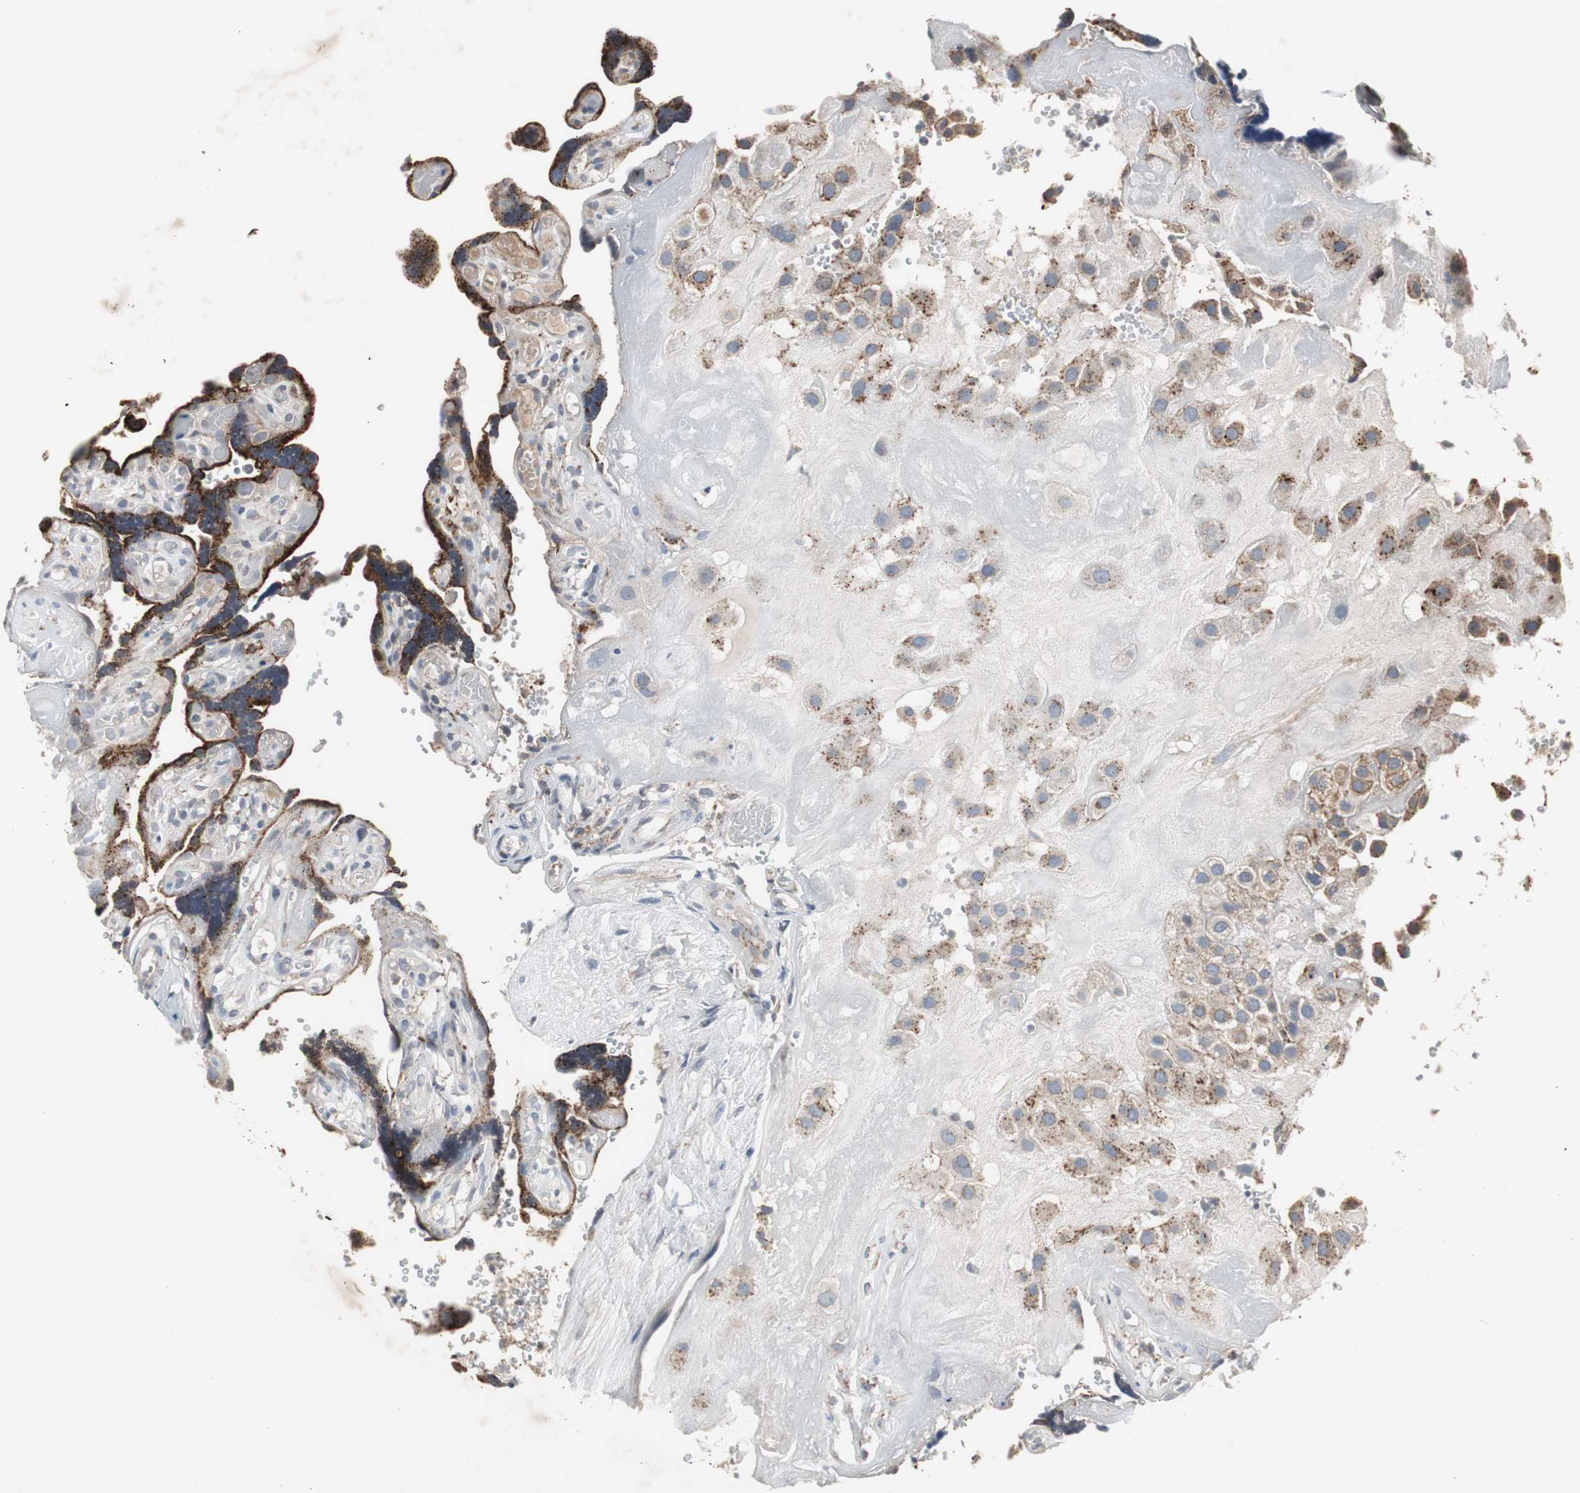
{"staining": {"intensity": "moderate", "quantity": ">75%", "location": "cytoplasmic/membranous"}, "tissue": "placenta", "cell_type": "Decidual cells", "image_type": "normal", "snomed": [{"axis": "morphology", "description": "Normal tissue, NOS"}, {"axis": "topography", "description": "Placenta"}], "caption": "The immunohistochemical stain labels moderate cytoplasmic/membranous expression in decidual cells of benign placenta. (IHC, brightfield microscopy, high magnification).", "gene": "GBA1", "patient": {"sex": "female", "age": 30}}